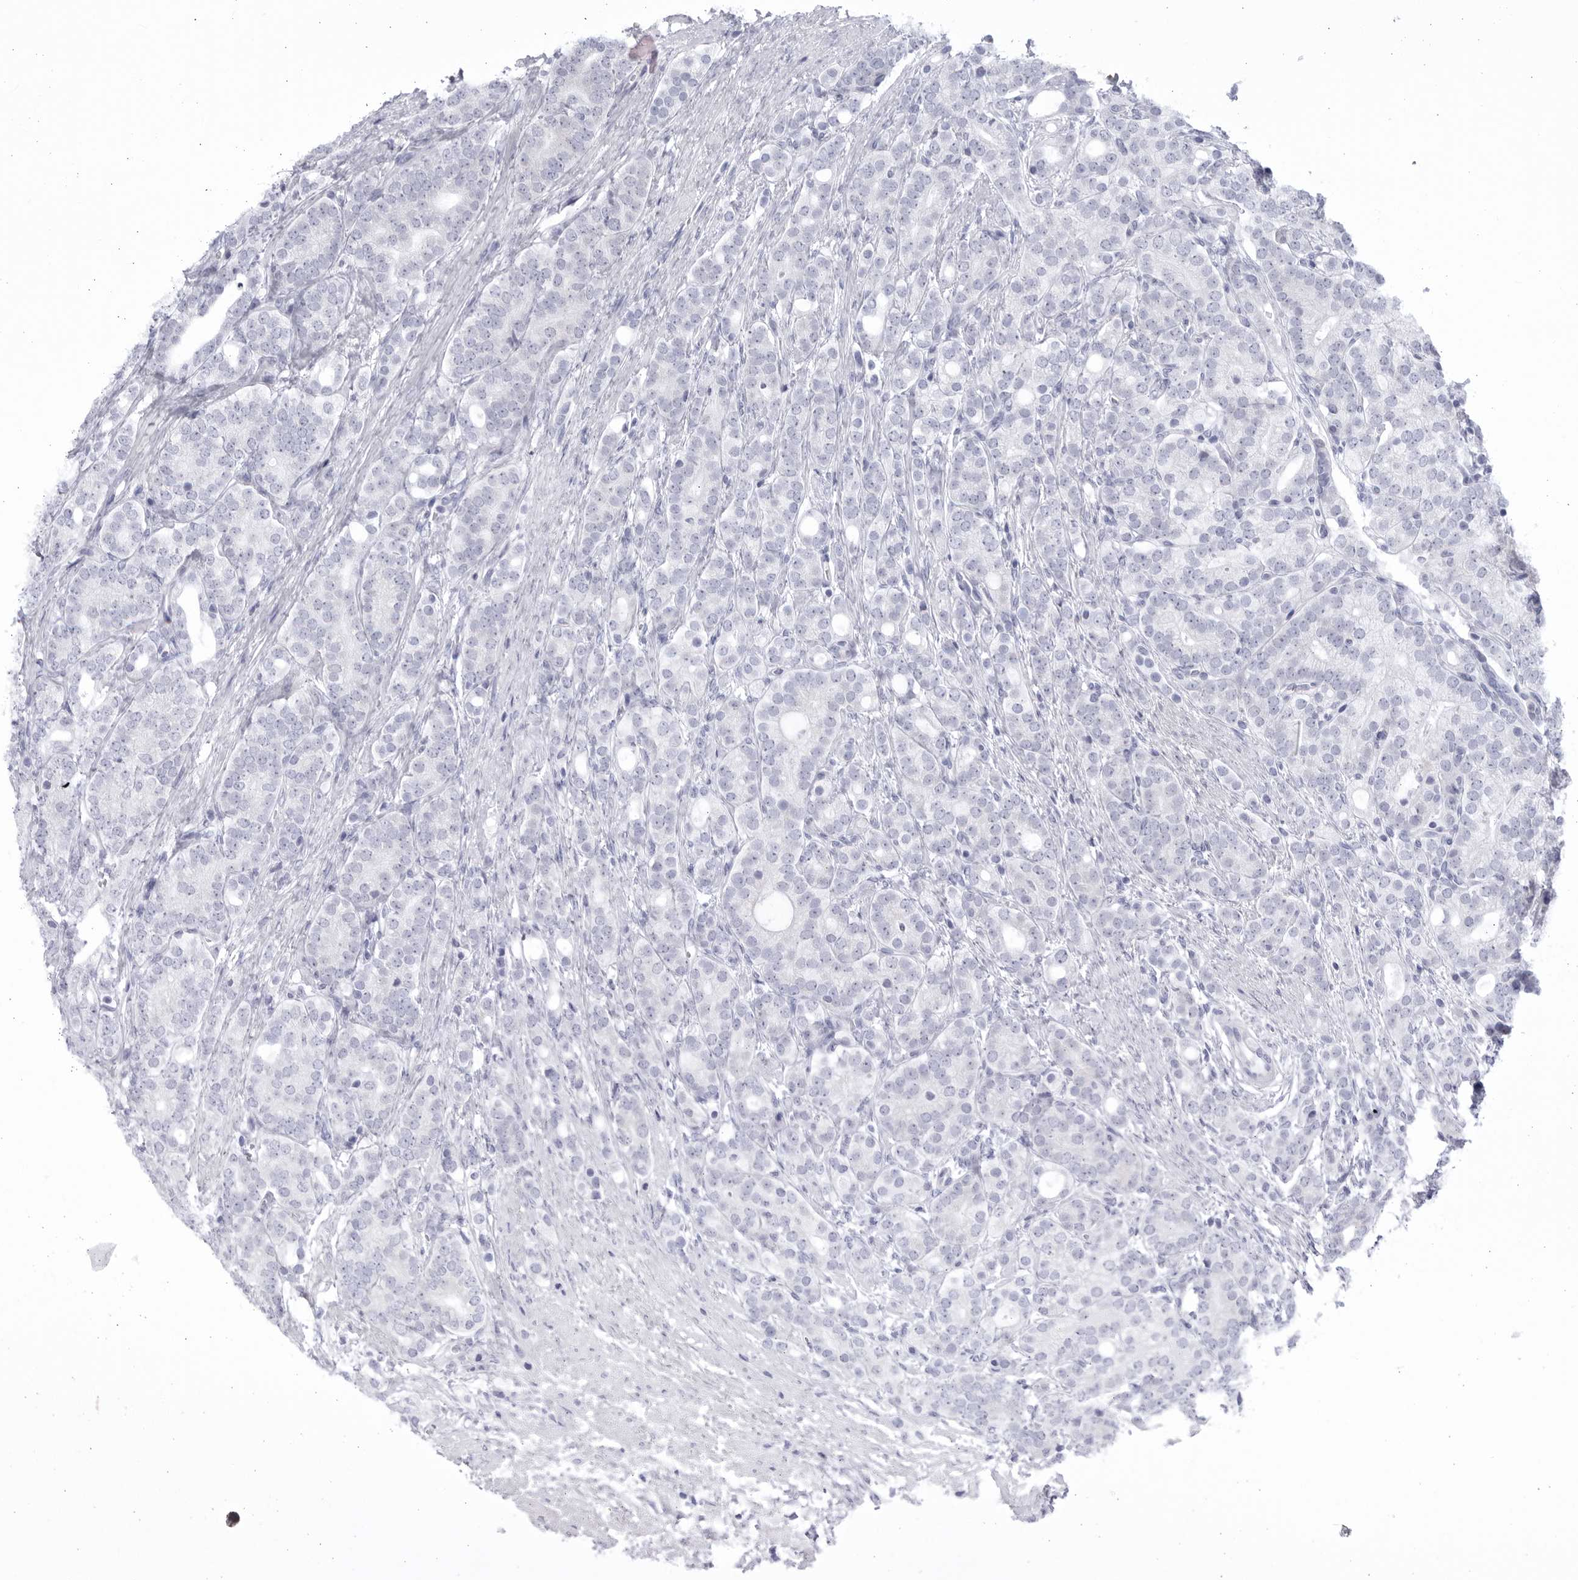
{"staining": {"intensity": "negative", "quantity": "none", "location": "none"}, "tissue": "prostate cancer", "cell_type": "Tumor cells", "image_type": "cancer", "snomed": [{"axis": "morphology", "description": "Adenocarcinoma, High grade"}, {"axis": "topography", "description": "Prostate"}], "caption": "Immunohistochemical staining of human prostate adenocarcinoma (high-grade) displays no significant staining in tumor cells.", "gene": "CCDC181", "patient": {"sex": "male", "age": 57}}